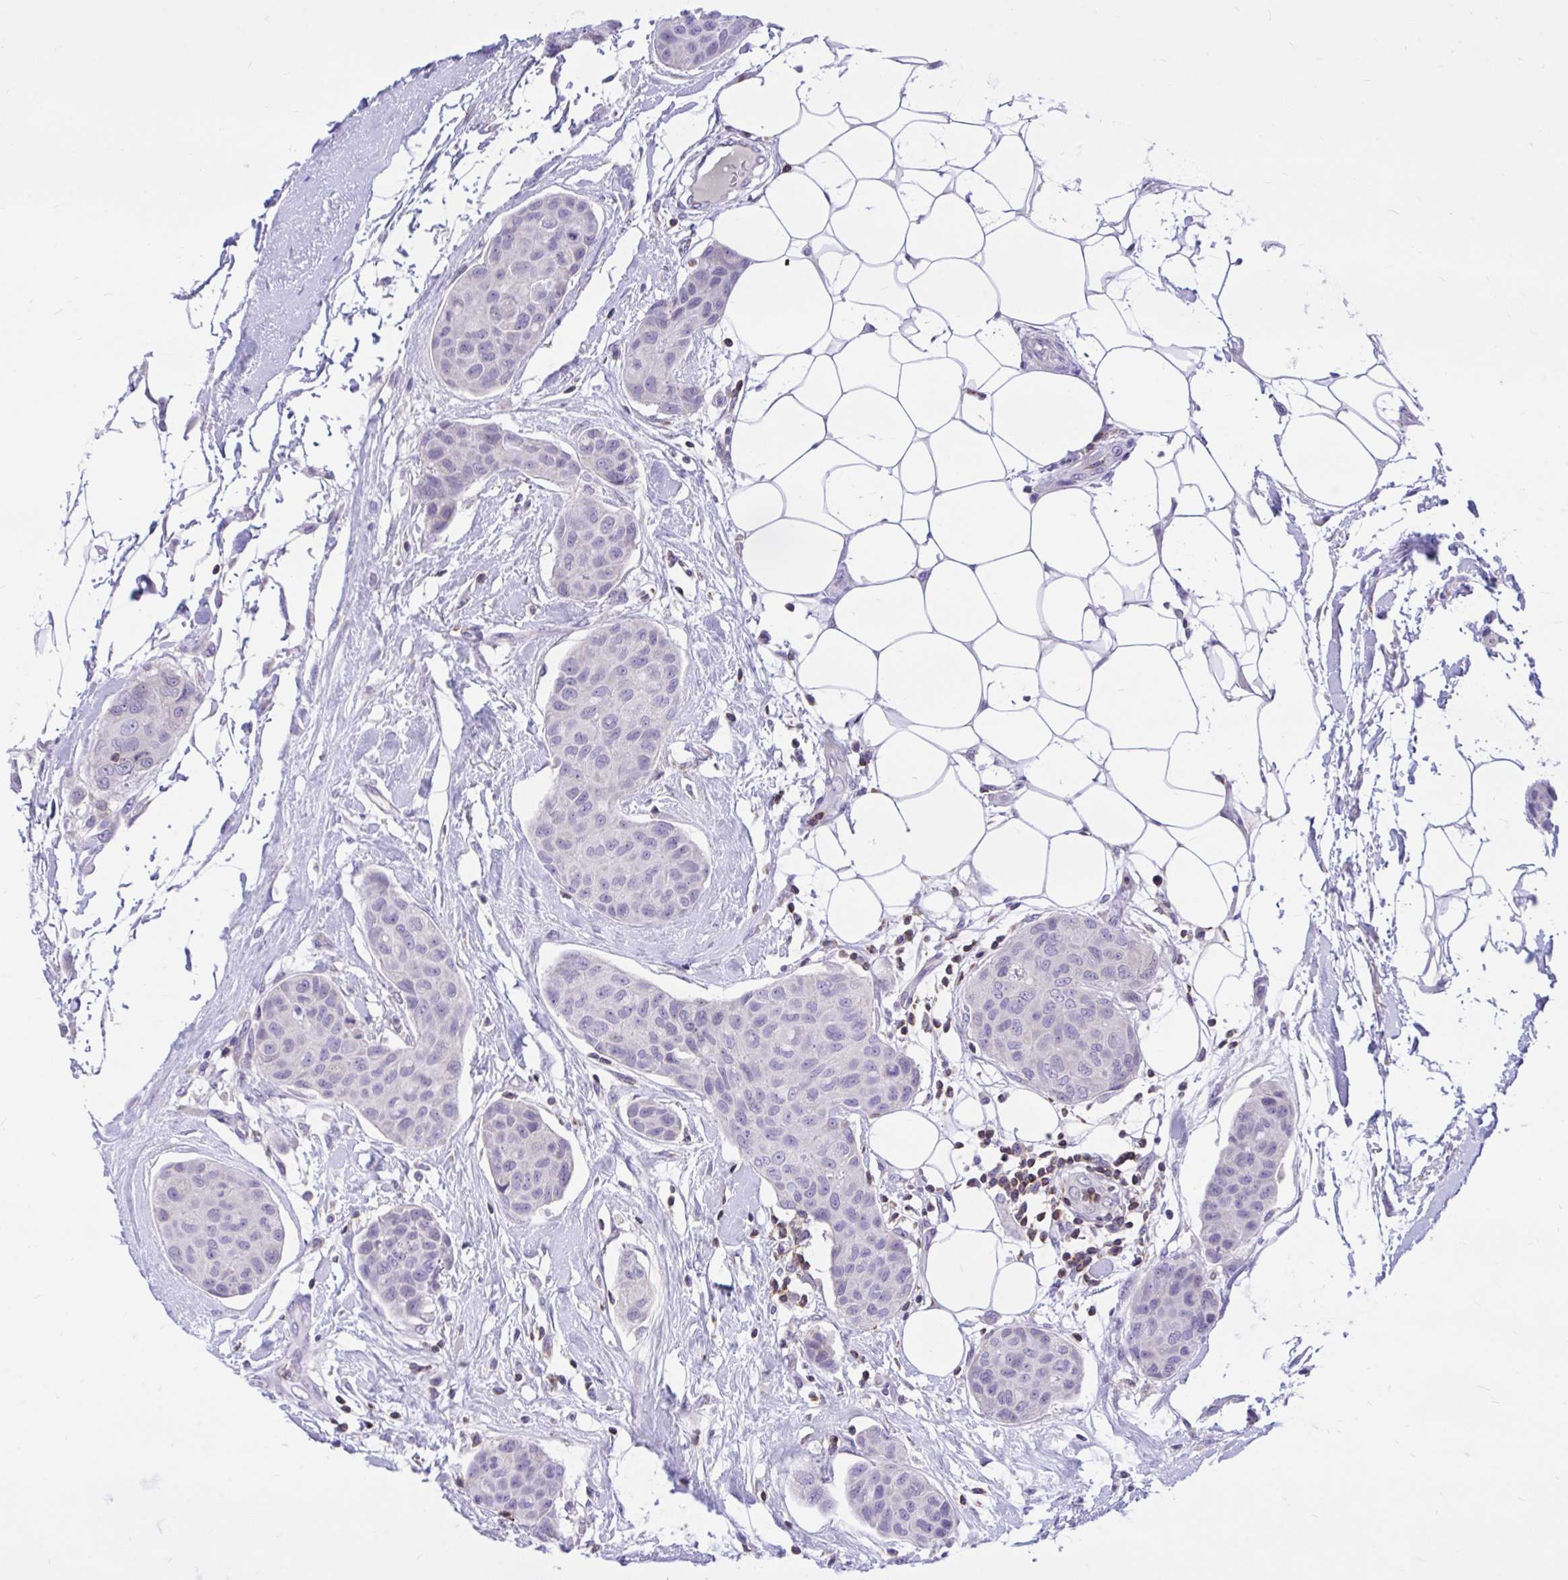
{"staining": {"intensity": "negative", "quantity": "none", "location": "none"}, "tissue": "breast cancer", "cell_type": "Tumor cells", "image_type": "cancer", "snomed": [{"axis": "morphology", "description": "Duct carcinoma"}, {"axis": "topography", "description": "Breast"}, {"axis": "topography", "description": "Lymph node"}], "caption": "The histopathology image shows no significant staining in tumor cells of breast cancer. (IHC, brightfield microscopy, high magnification).", "gene": "CXCL8", "patient": {"sex": "female", "age": 80}}